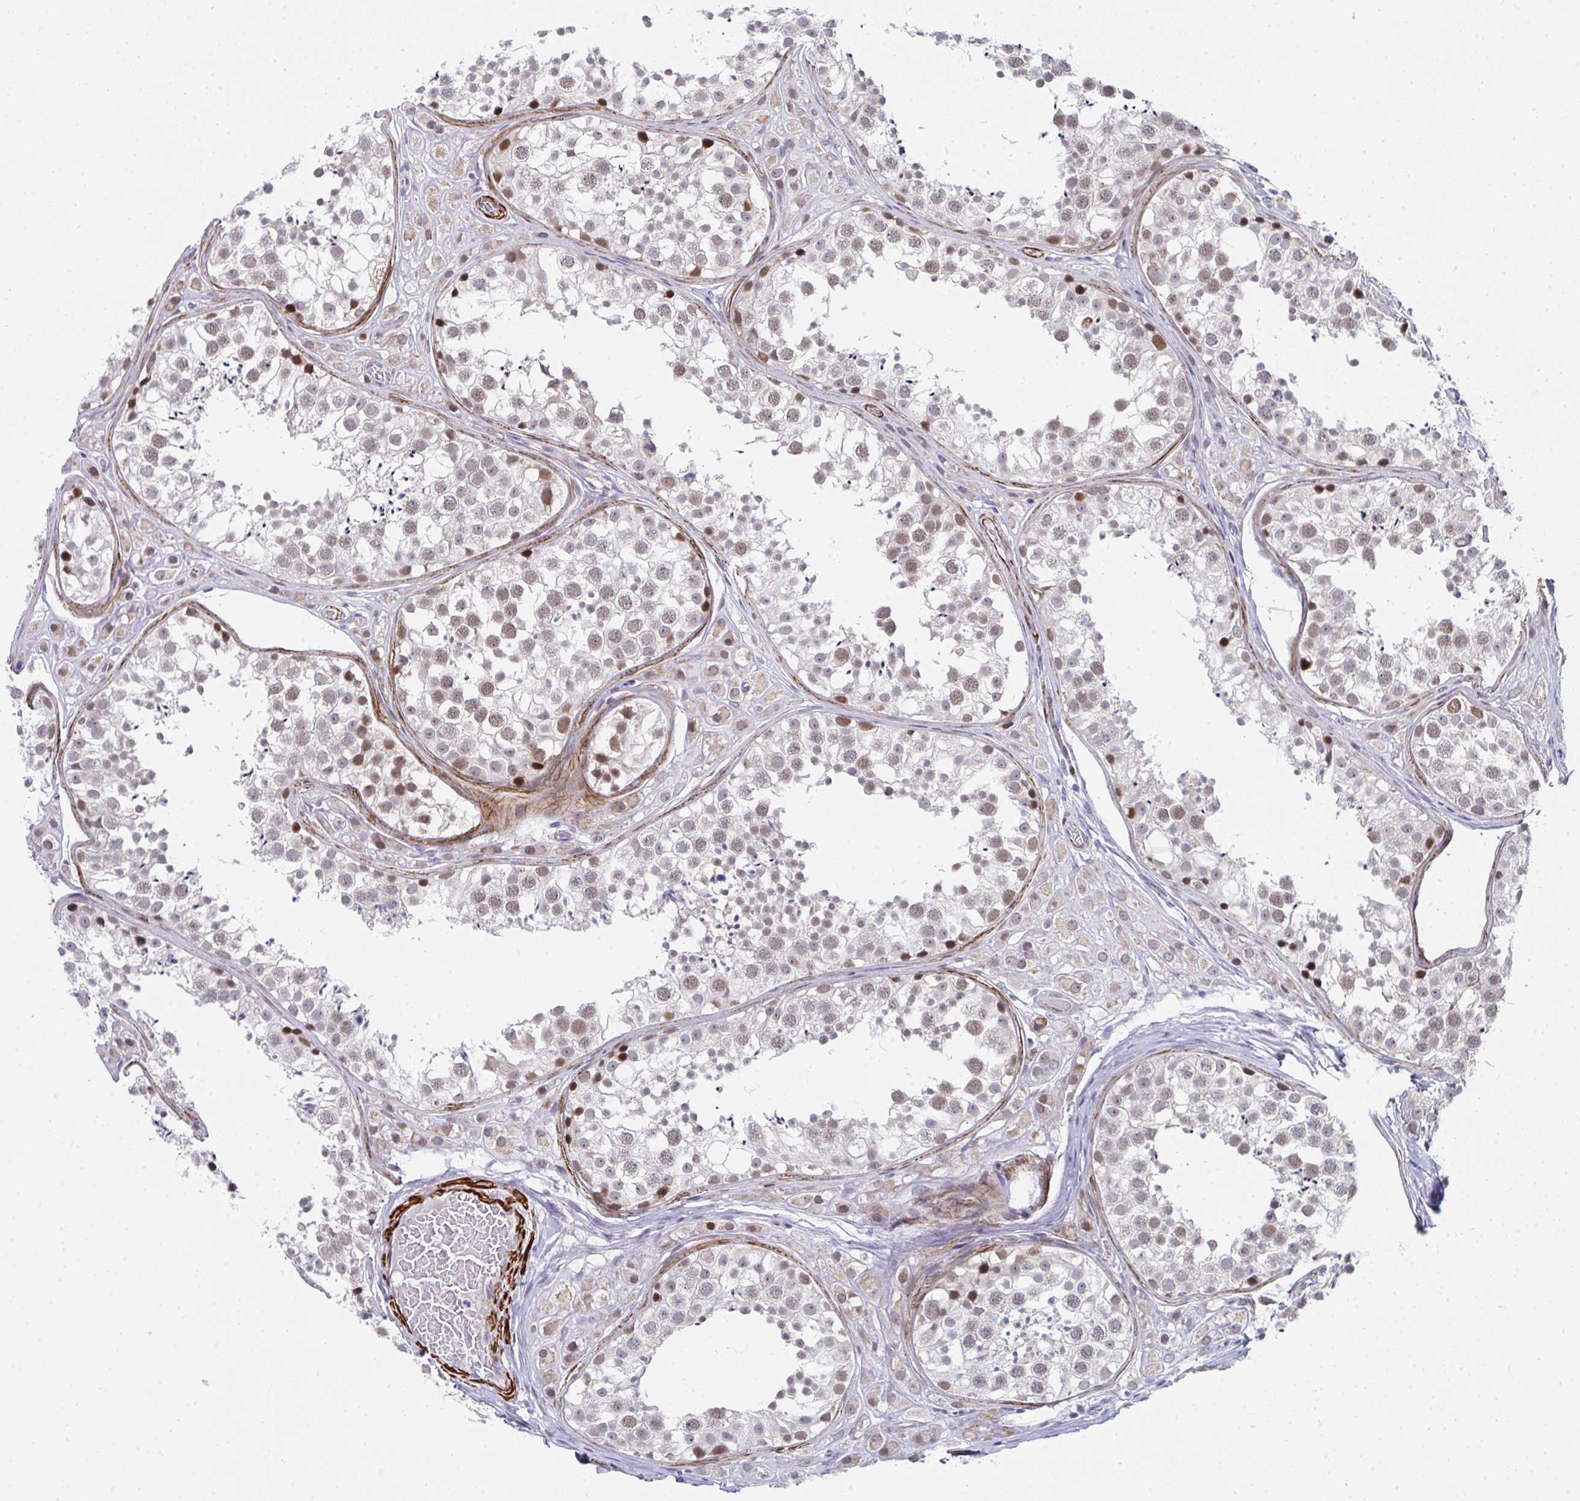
{"staining": {"intensity": "weak", "quantity": "25%-75%", "location": "nuclear"}, "tissue": "testis", "cell_type": "Cells in seminiferous ducts", "image_type": "normal", "snomed": [{"axis": "morphology", "description": "Normal tissue, NOS"}, {"axis": "topography", "description": "Testis"}], "caption": "Weak nuclear staining is seen in approximately 25%-75% of cells in seminiferous ducts in normal testis.", "gene": "GINS2", "patient": {"sex": "male", "age": 13}}